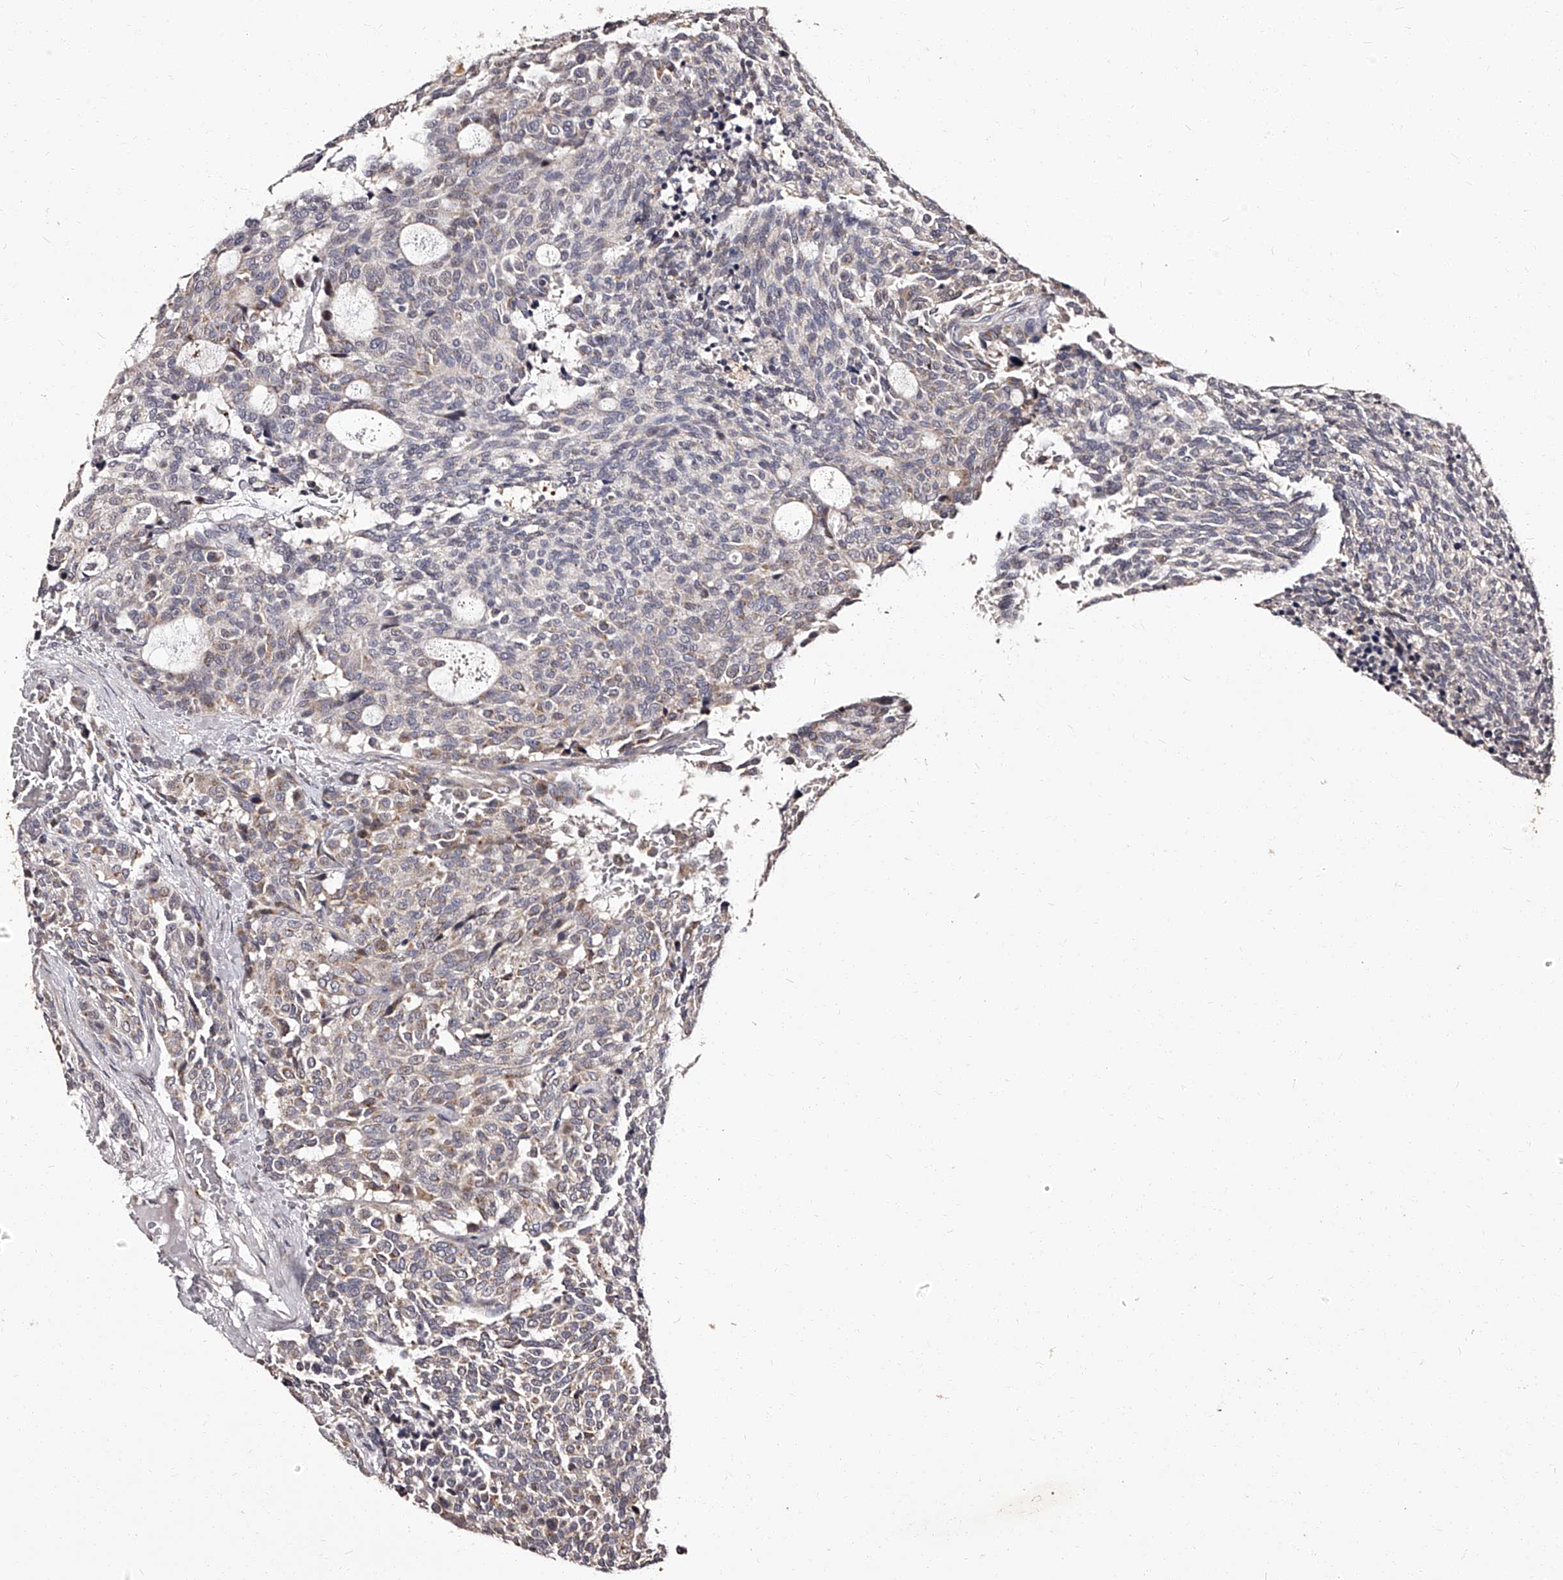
{"staining": {"intensity": "weak", "quantity": "<25%", "location": "cytoplasmic/membranous"}, "tissue": "carcinoid", "cell_type": "Tumor cells", "image_type": "cancer", "snomed": [{"axis": "morphology", "description": "Carcinoid, malignant, NOS"}, {"axis": "topography", "description": "Pancreas"}], "caption": "An image of carcinoid stained for a protein exhibits no brown staining in tumor cells.", "gene": "RSC1A1", "patient": {"sex": "female", "age": 54}}